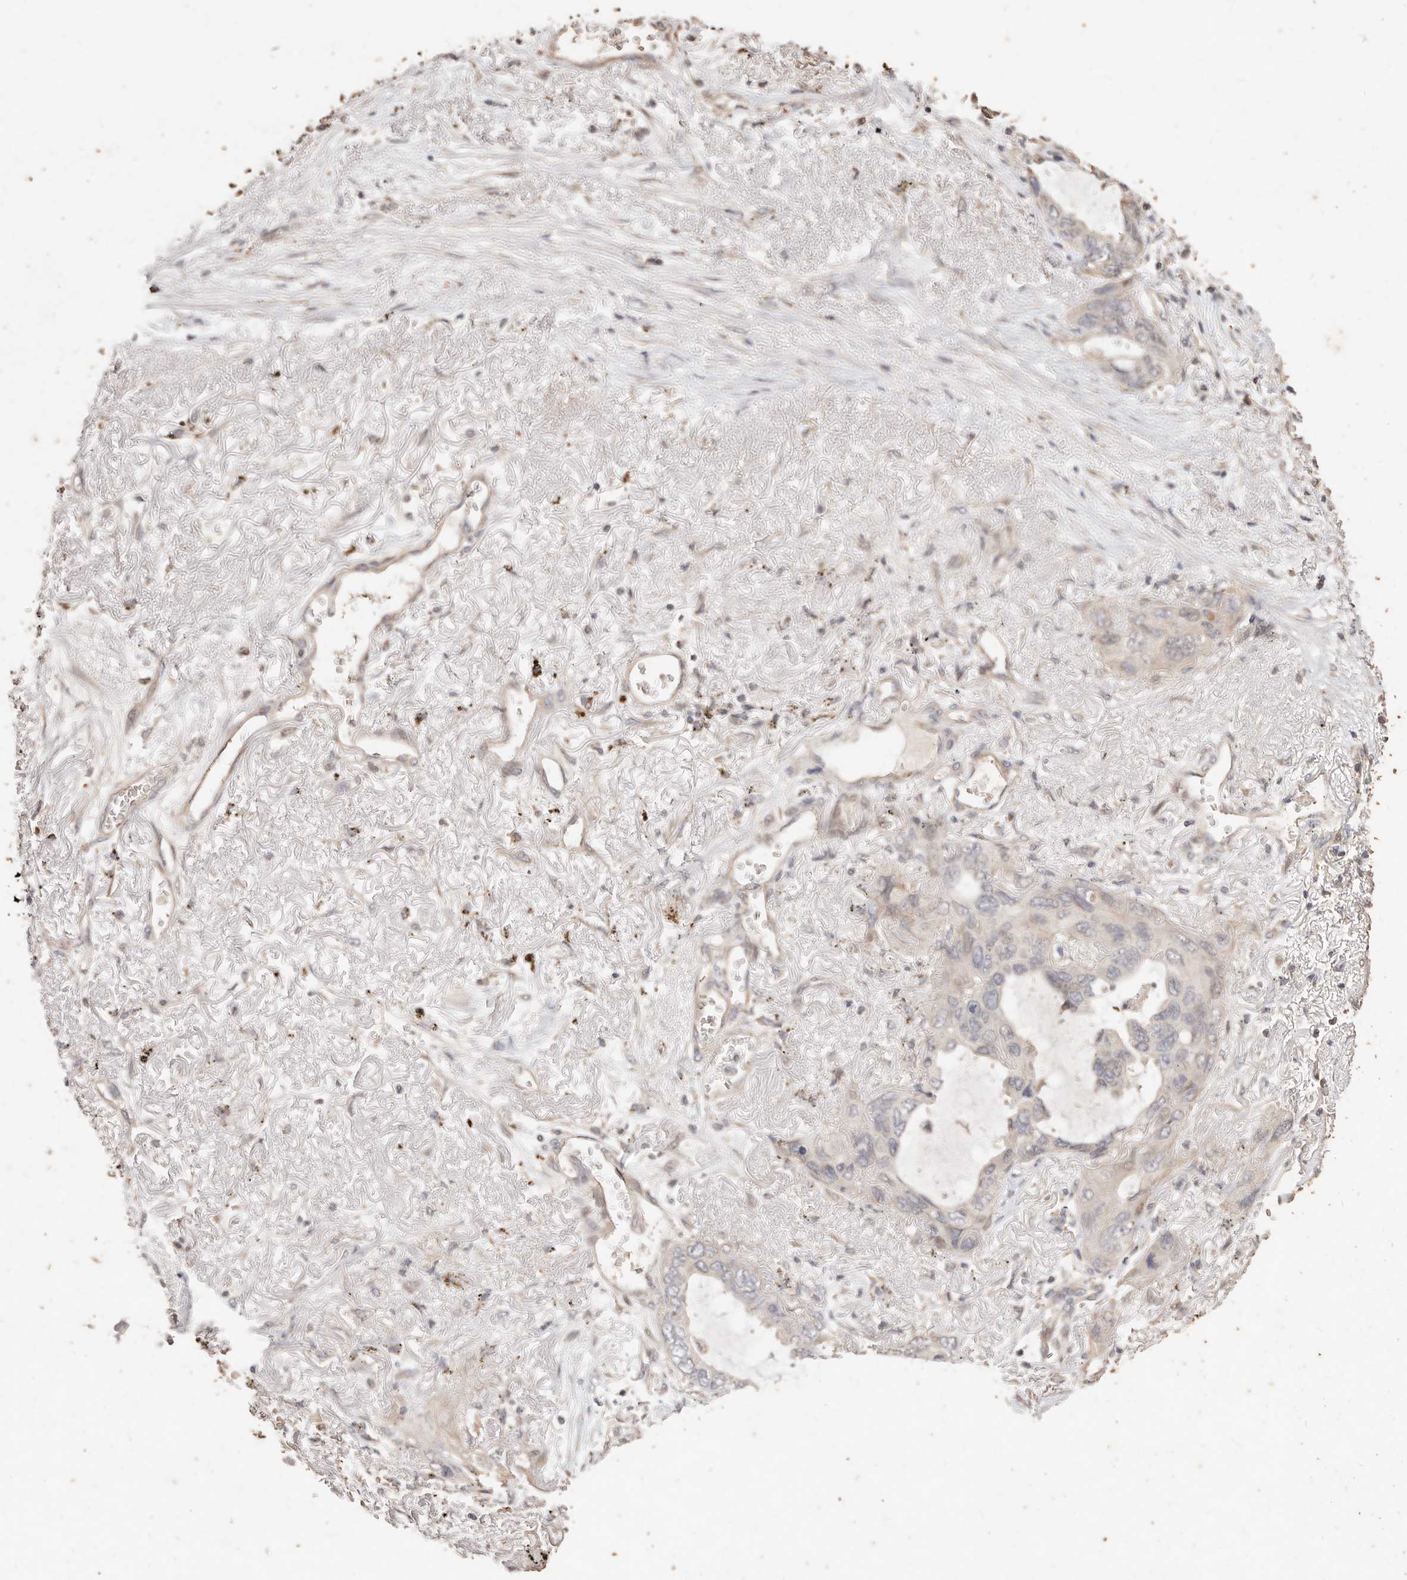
{"staining": {"intensity": "weak", "quantity": "<25%", "location": "cytoplasmic/membranous"}, "tissue": "lung cancer", "cell_type": "Tumor cells", "image_type": "cancer", "snomed": [{"axis": "morphology", "description": "Squamous cell carcinoma, NOS"}, {"axis": "topography", "description": "Lung"}], "caption": "DAB (3,3'-diaminobenzidine) immunohistochemical staining of squamous cell carcinoma (lung) reveals no significant positivity in tumor cells.", "gene": "KIF9", "patient": {"sex": "female", "age": 73}}